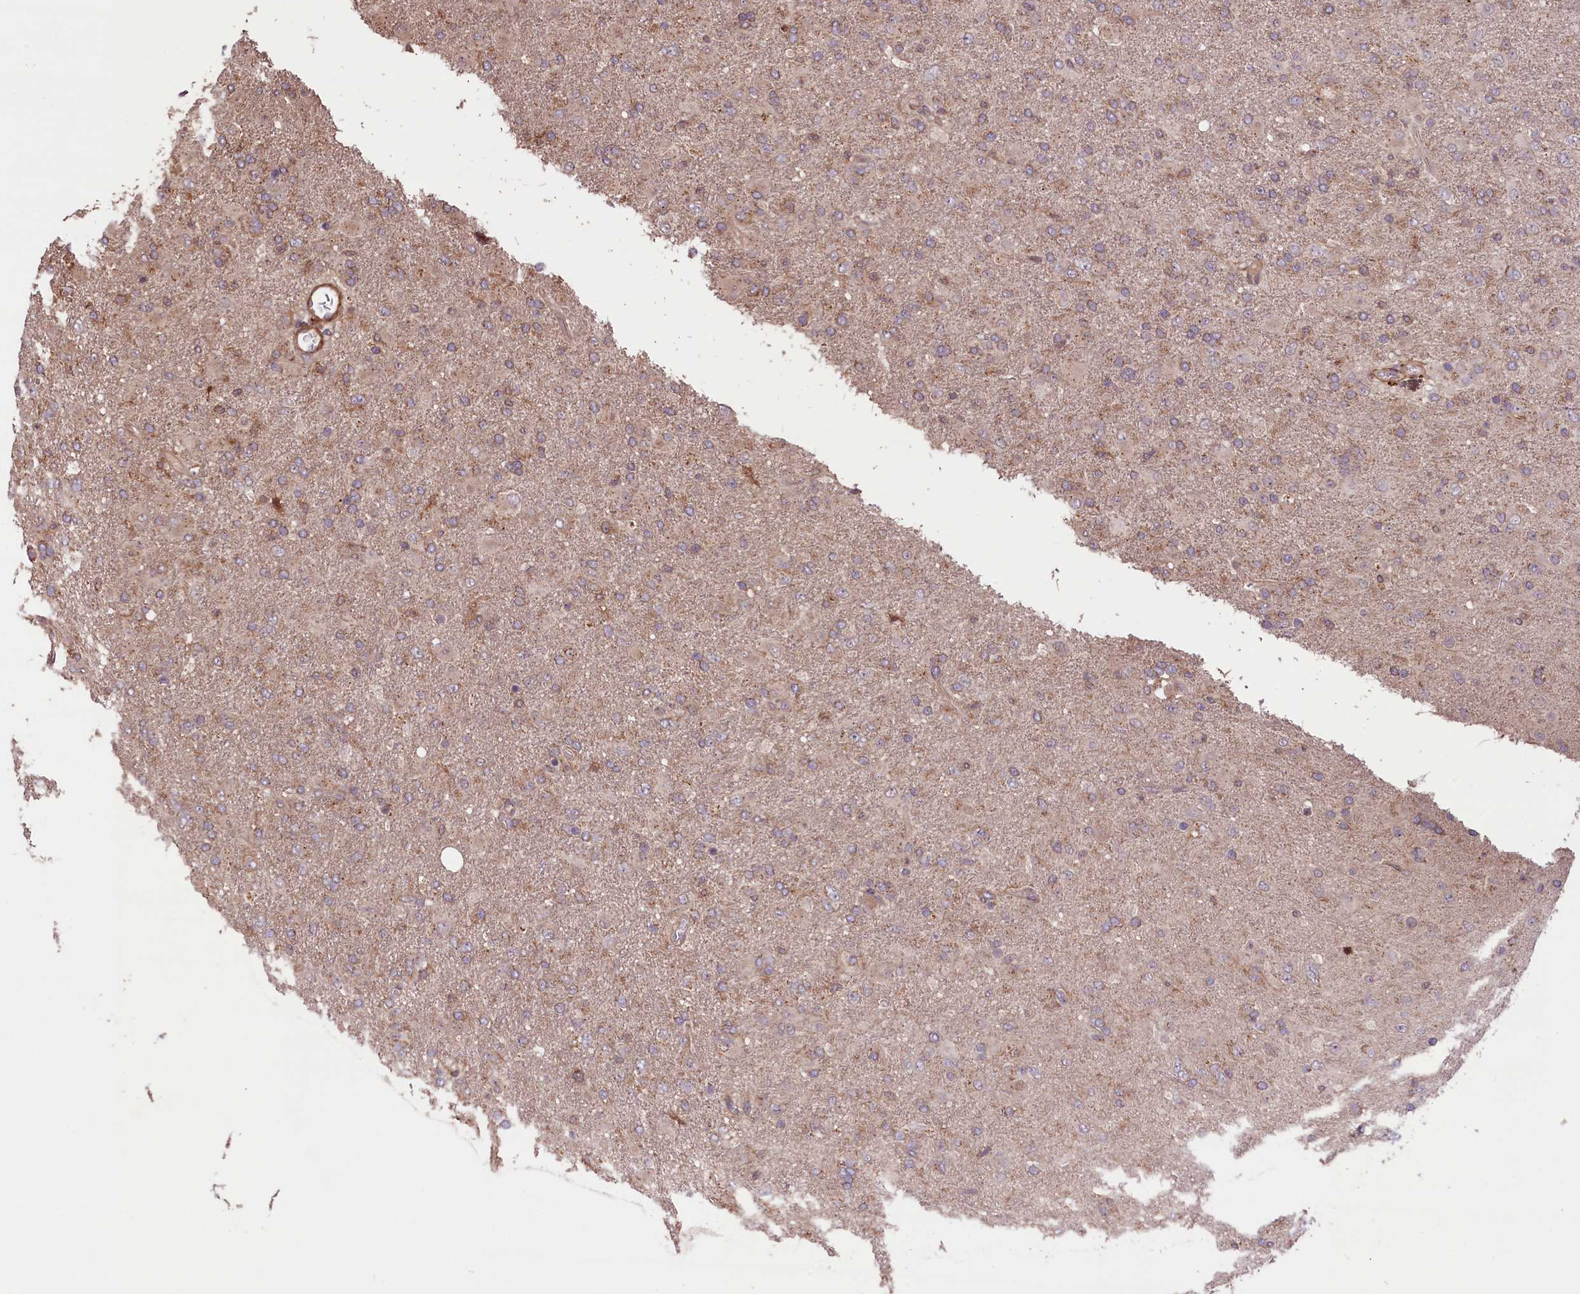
{"staining": {"intensity": "weak", "quantity": ">75%", "location": "cytoplasmic/membranous"}, "tissue": "glioma", "cell_type": "Tumor cells", "image_type": "cancer", "snomed": [{"axis": "morphology", "description": "Glioma, malignant, Low grade"}, {"axis": "topography", "description": "Brain"}], "caption": "Weak cytoplasmic/membranous protein staining is present in about >75% of tumor cells in glioma.", "gene": "HDAC5", "patient": {"sex": "male", "age": 65}}